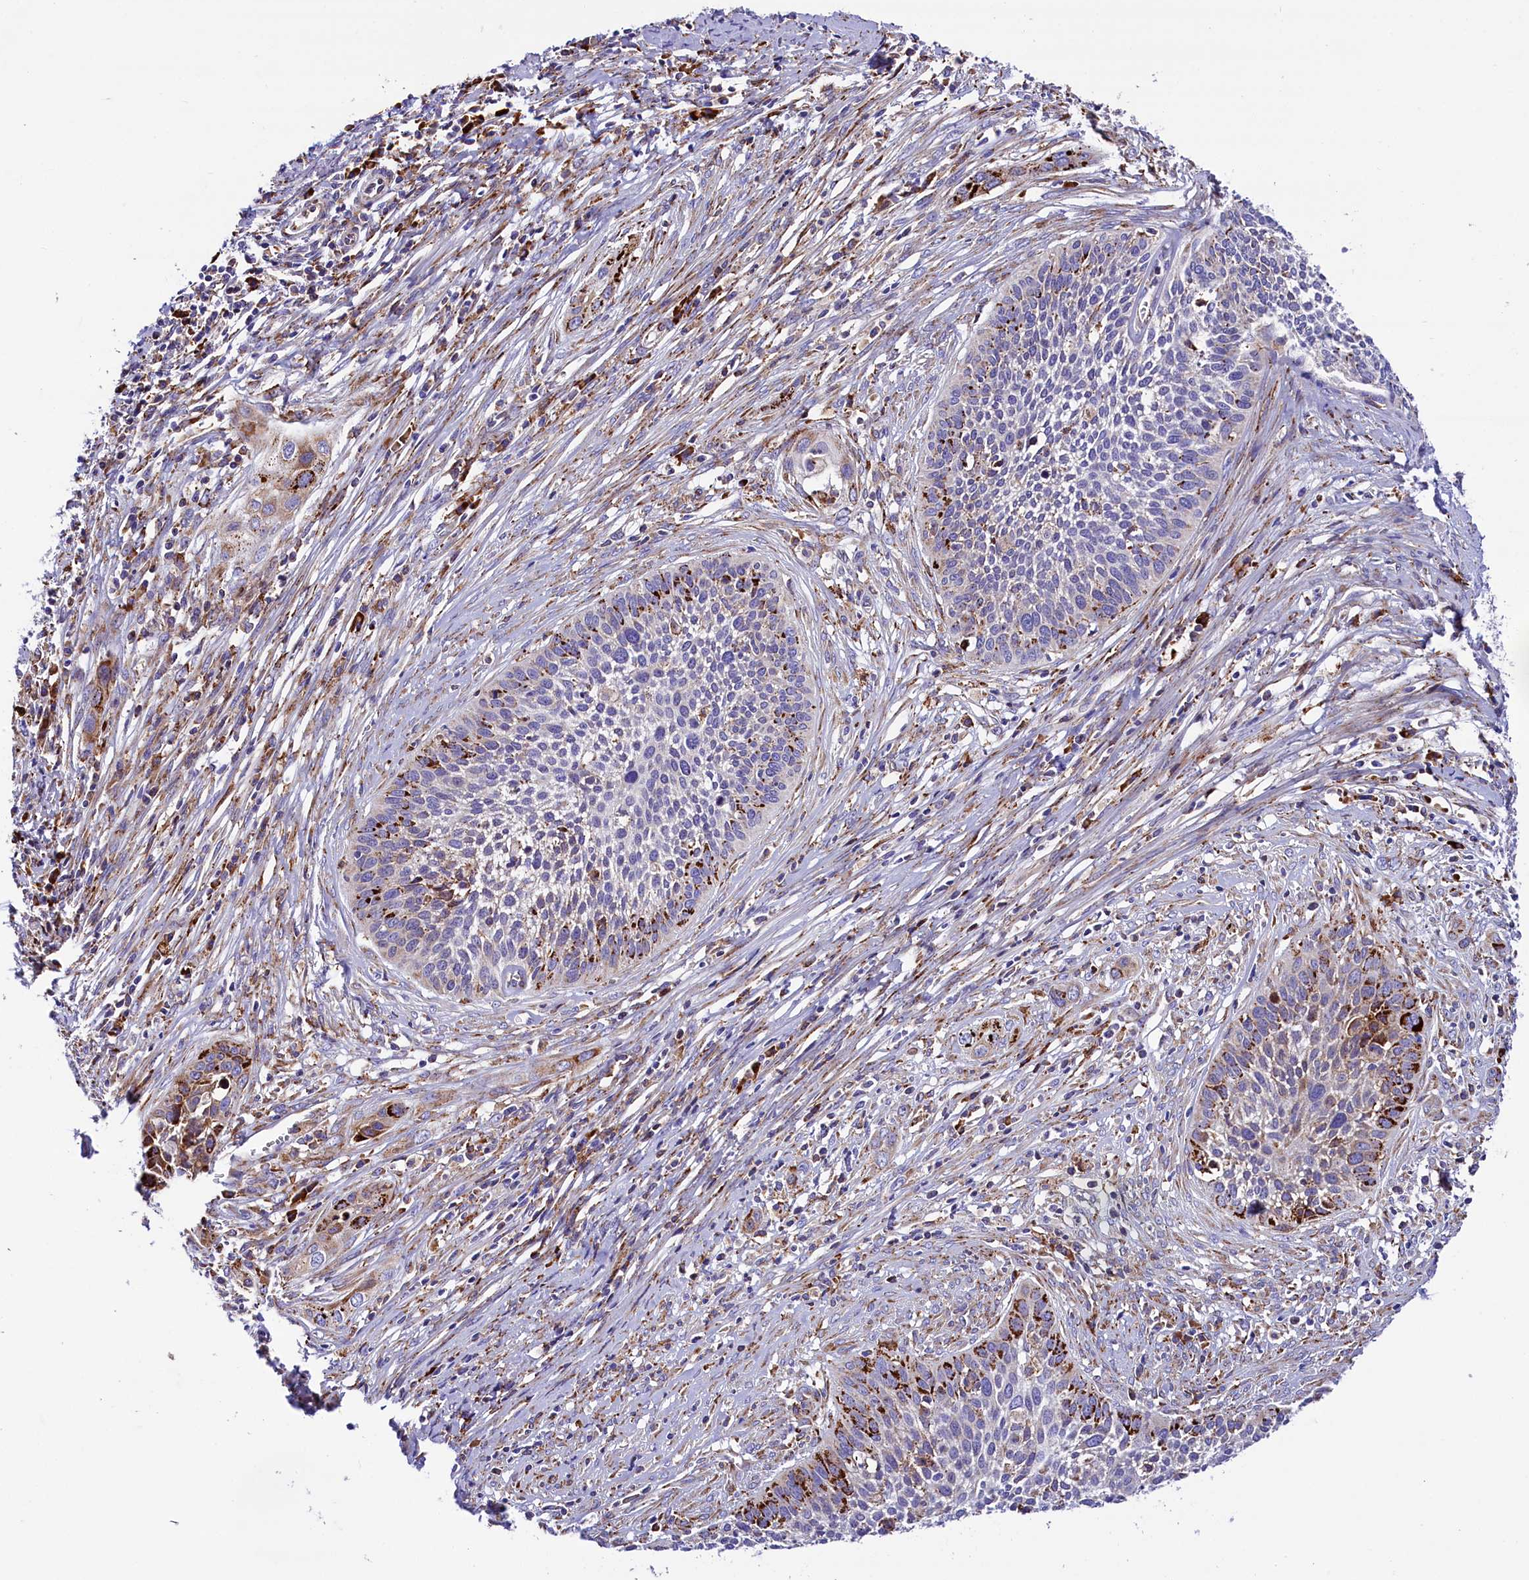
{"staining": {"intensity": "strong", "quantity": "<25%", "location": "cytoplasmic/membranous"}, "tissue": "cervical cancer", "cell_type": "Tumor cells", "image_type": "cancer", "snomed": [{"axis": "morphology", "description": "Squamous cell carcinoma, NOS"}, {"axis": "topography", "description": "Cervix"}], "caption": "IHC of cervical cancer (squamous cell carcinoma) displays medium levels of strong cytoplasmic/membranous staining in approximately <25% of tumor cells.", "gene": "CMTR2", "patient": {"sex": "female", "age": 34}}